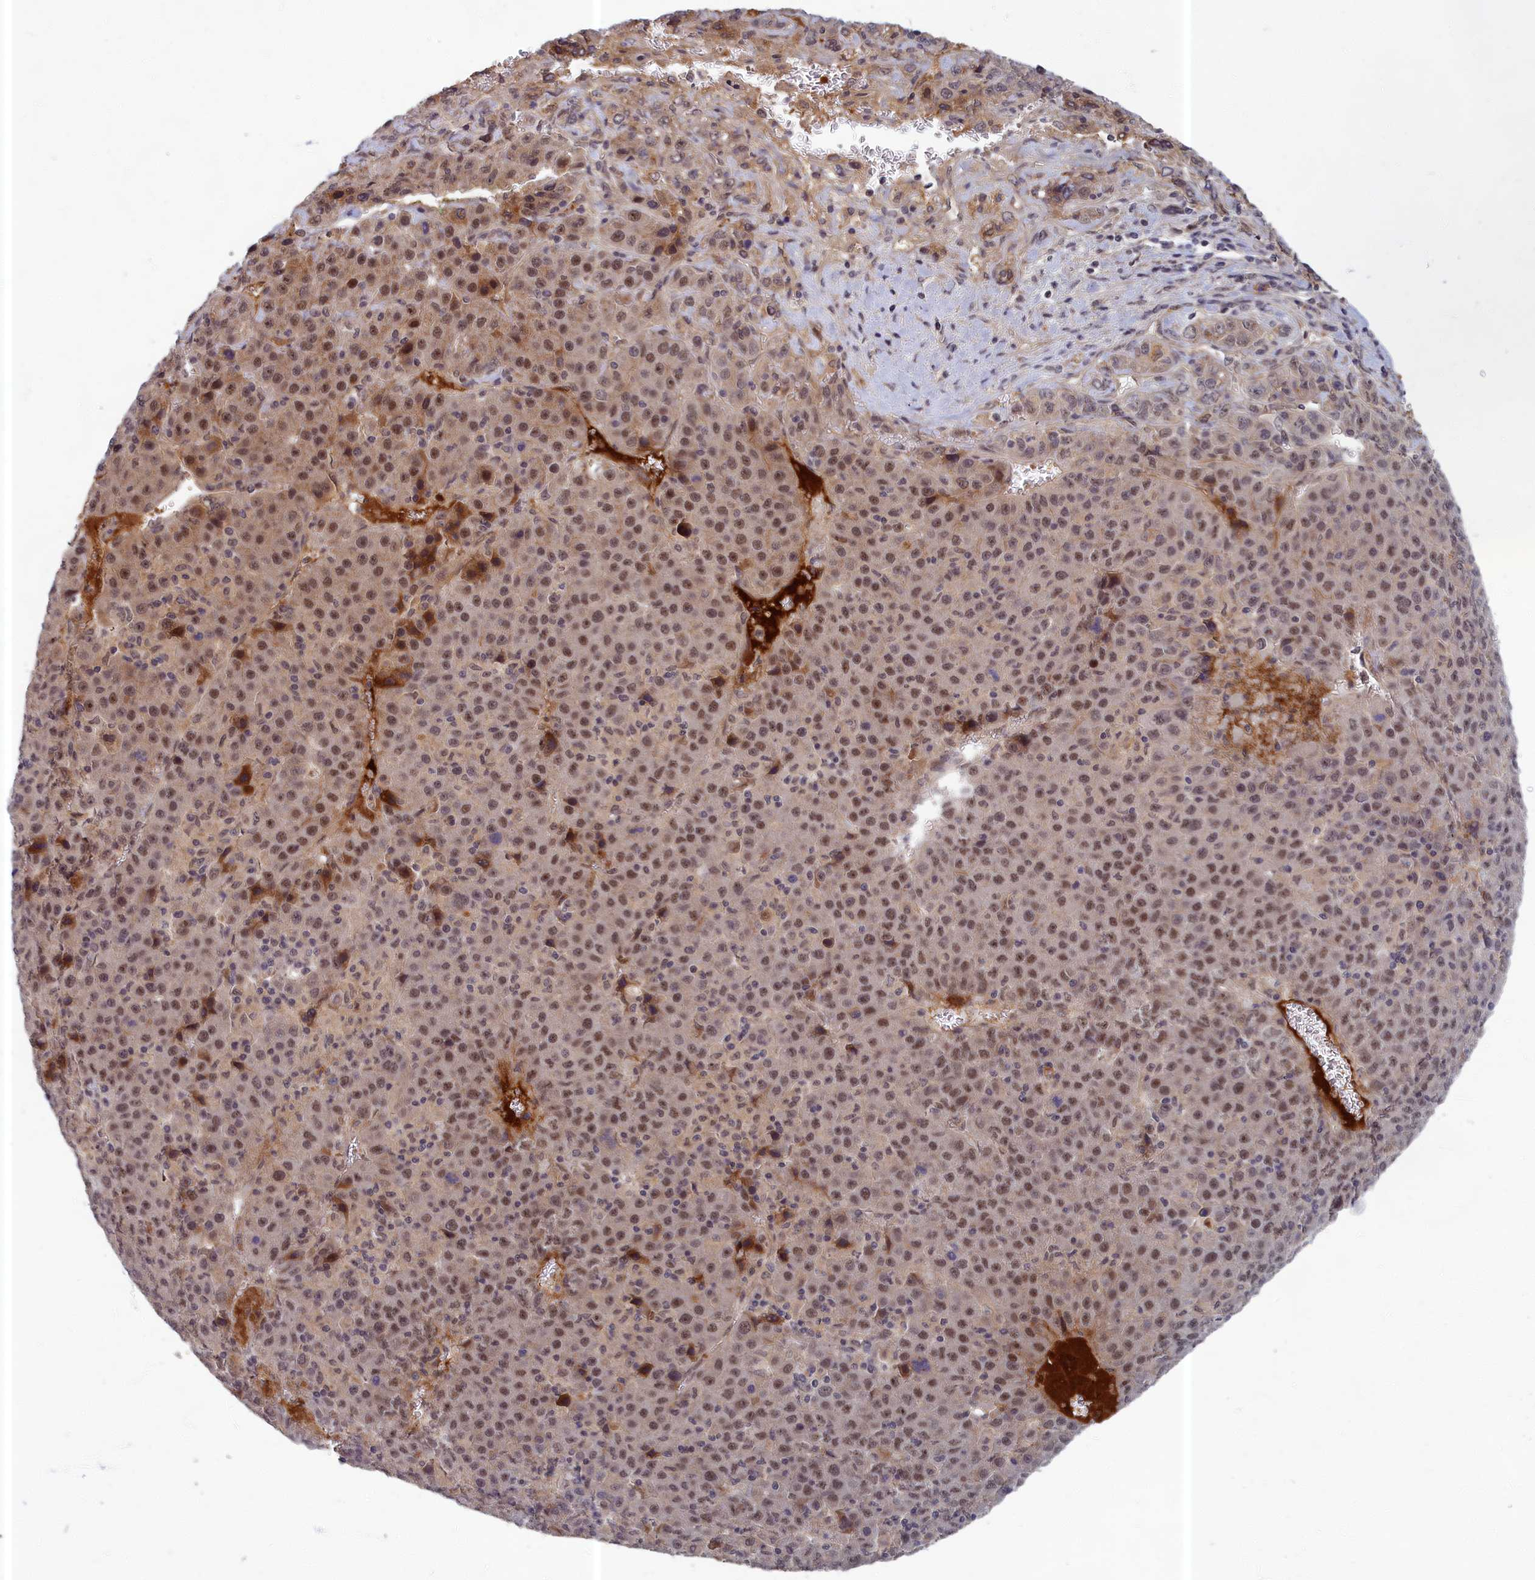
{"staining": {"intensity": "moderate", "quantity": ">75%", "location": "nuclear"}, "tissue": "liver cancer", "cell_type": "Tumor cells", "image_type": "cancer", "snomed": [{"axis": "morphology", "description": "Carcinoma, Hepatocellular, NOS"}, {"axis": "topography", "description": "Liver"}], "caption": "This is an image of immunohistochemistry (IHC) staining of liver cancer, which shows moderate positivity in the nuclear of tumor cells.", "gene": "EARS2", "patient": {"sex": "female", "age": 53}}